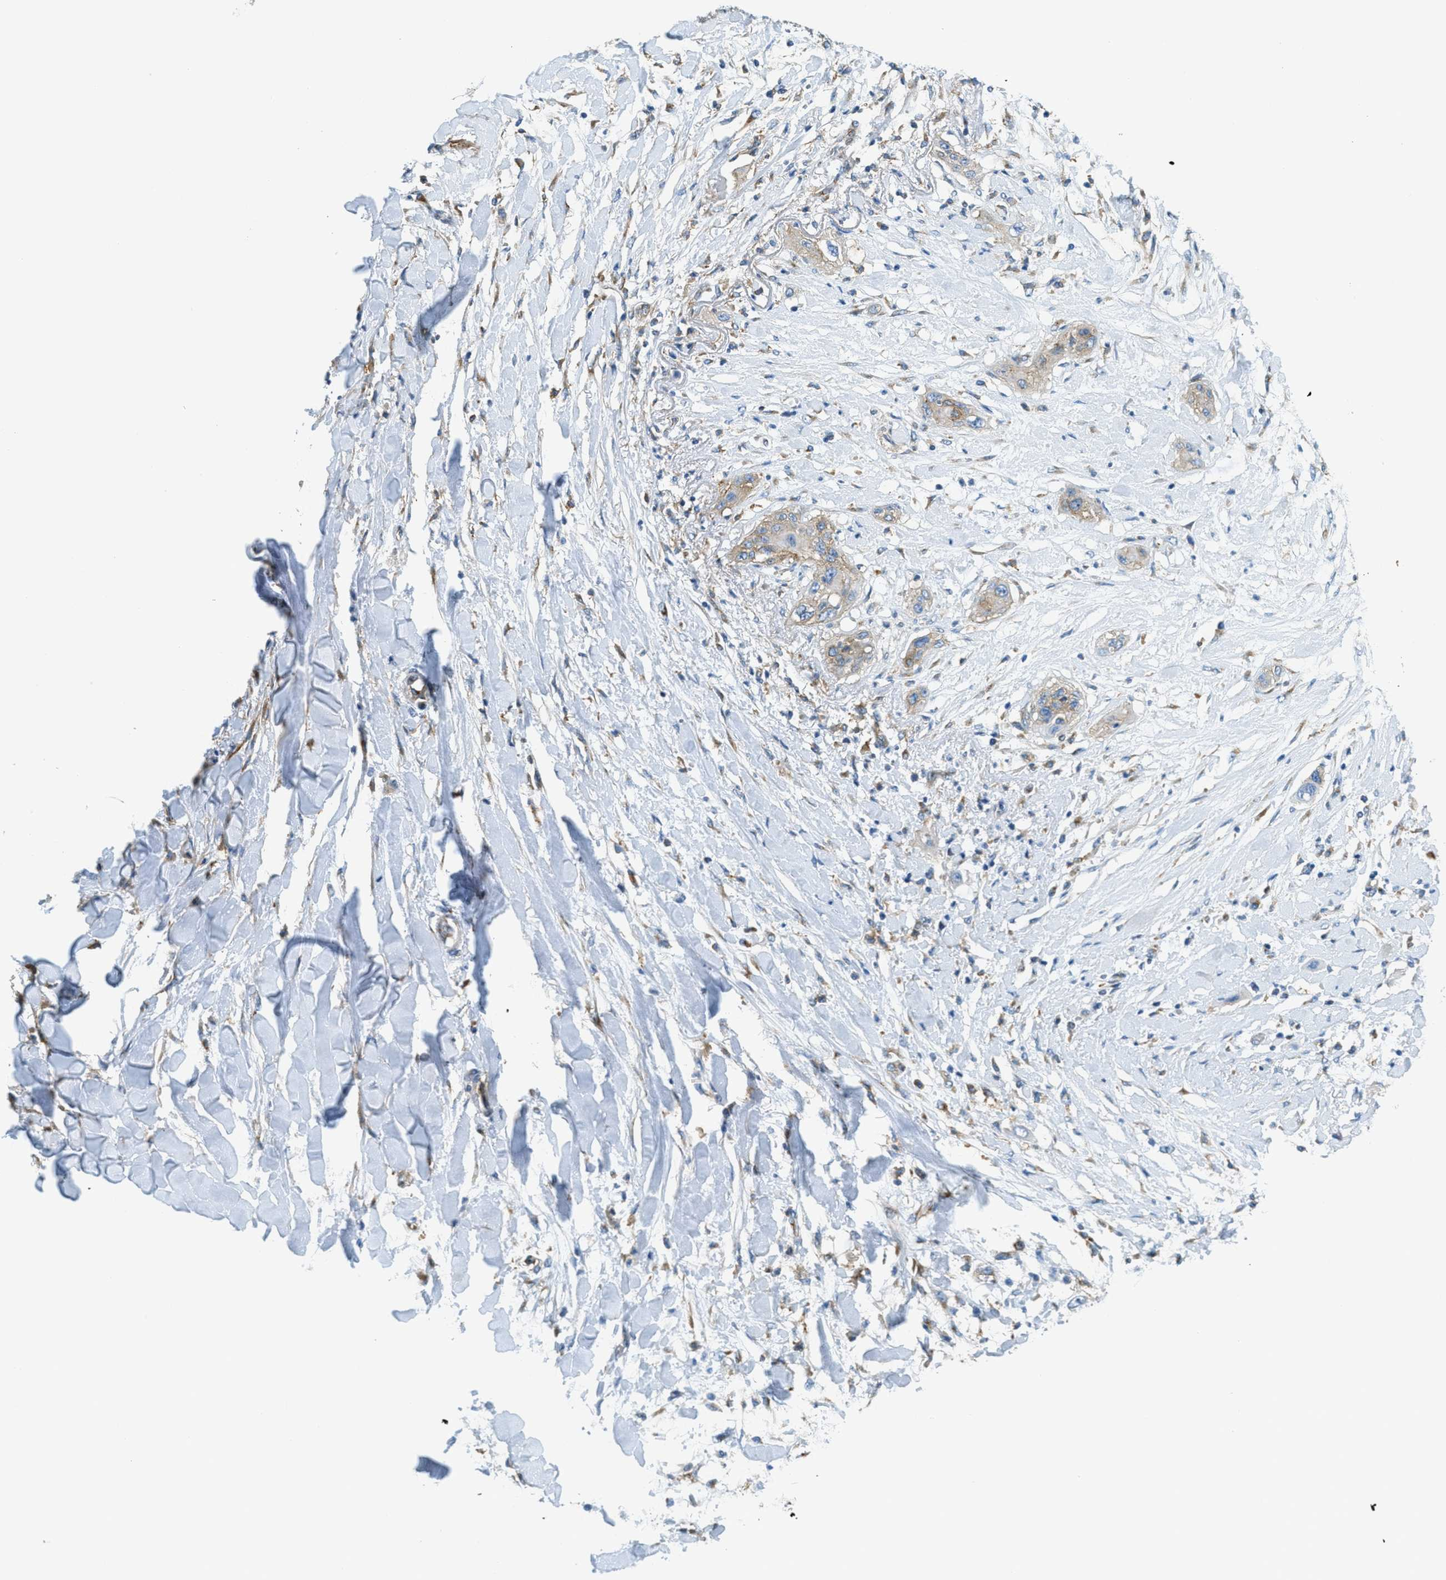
{"staining": {"intensity": "weak", "quantity": "25%-75%", "location": "cytoplasmic/membranous"}, "tissue": "lung cancer", "cell_type": "Tumor cells", "image_type": "cancer", "snomed": [{"axis": "morphology", "description": "Squamous cell carcinoma, NOS"}, {"axis": "topography", "description": "Lung"}], "caption": "IHC image of human lung cancer (squamous cell carcinoma) stained for a protein (brown), which shows low levels of weak cytoplasmic/membranous expression in approximately 25%-75% of tumor cells.", "gene": "AP2B1", "patient": {"sex": "female", "age": 47}}